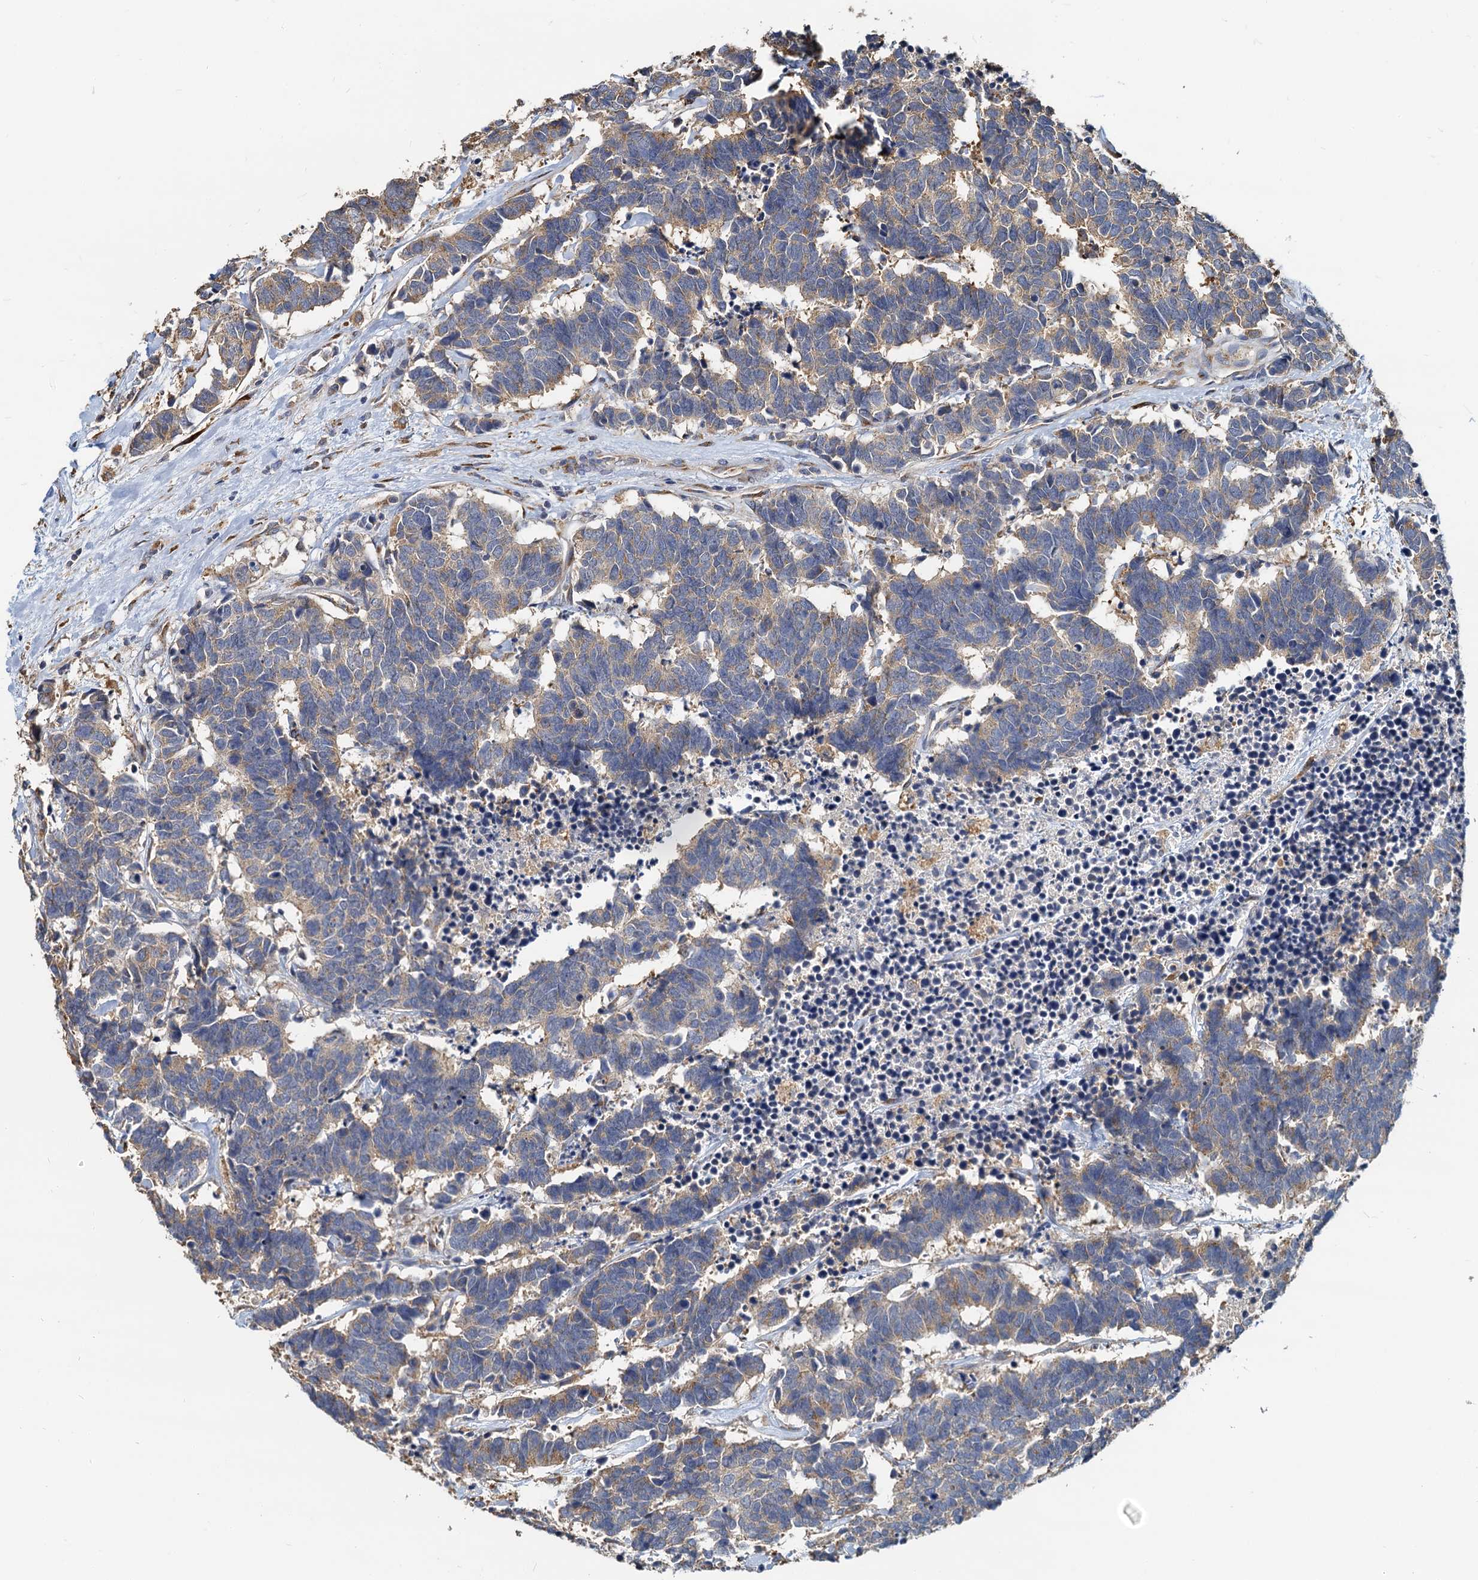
{"staining": {"intensity": "moderate", "quantity": "25%-75%", "location": "cytoplasmic/membranous"}, "tissue": "carcinoid", "cell_type": "Tumor cells", "image_type": "cancer", "snomed": [{"axis": "morphology", "description": "Carcinoma, NOS"}, {"axis": "morphology", "description": "Carcinoid, malignant, NOS"}, {"axis": "topography", "description": "Urinary bladder"}], "caption": "About 25%-75% of tumor cells in human carcinoid exhibit moderate cytoplasmic/membranous protein staining as visualized by brown immunohistochemical staining.", "gene": "NKAPD1", "patient": {"sex": "male", "age": 57}}